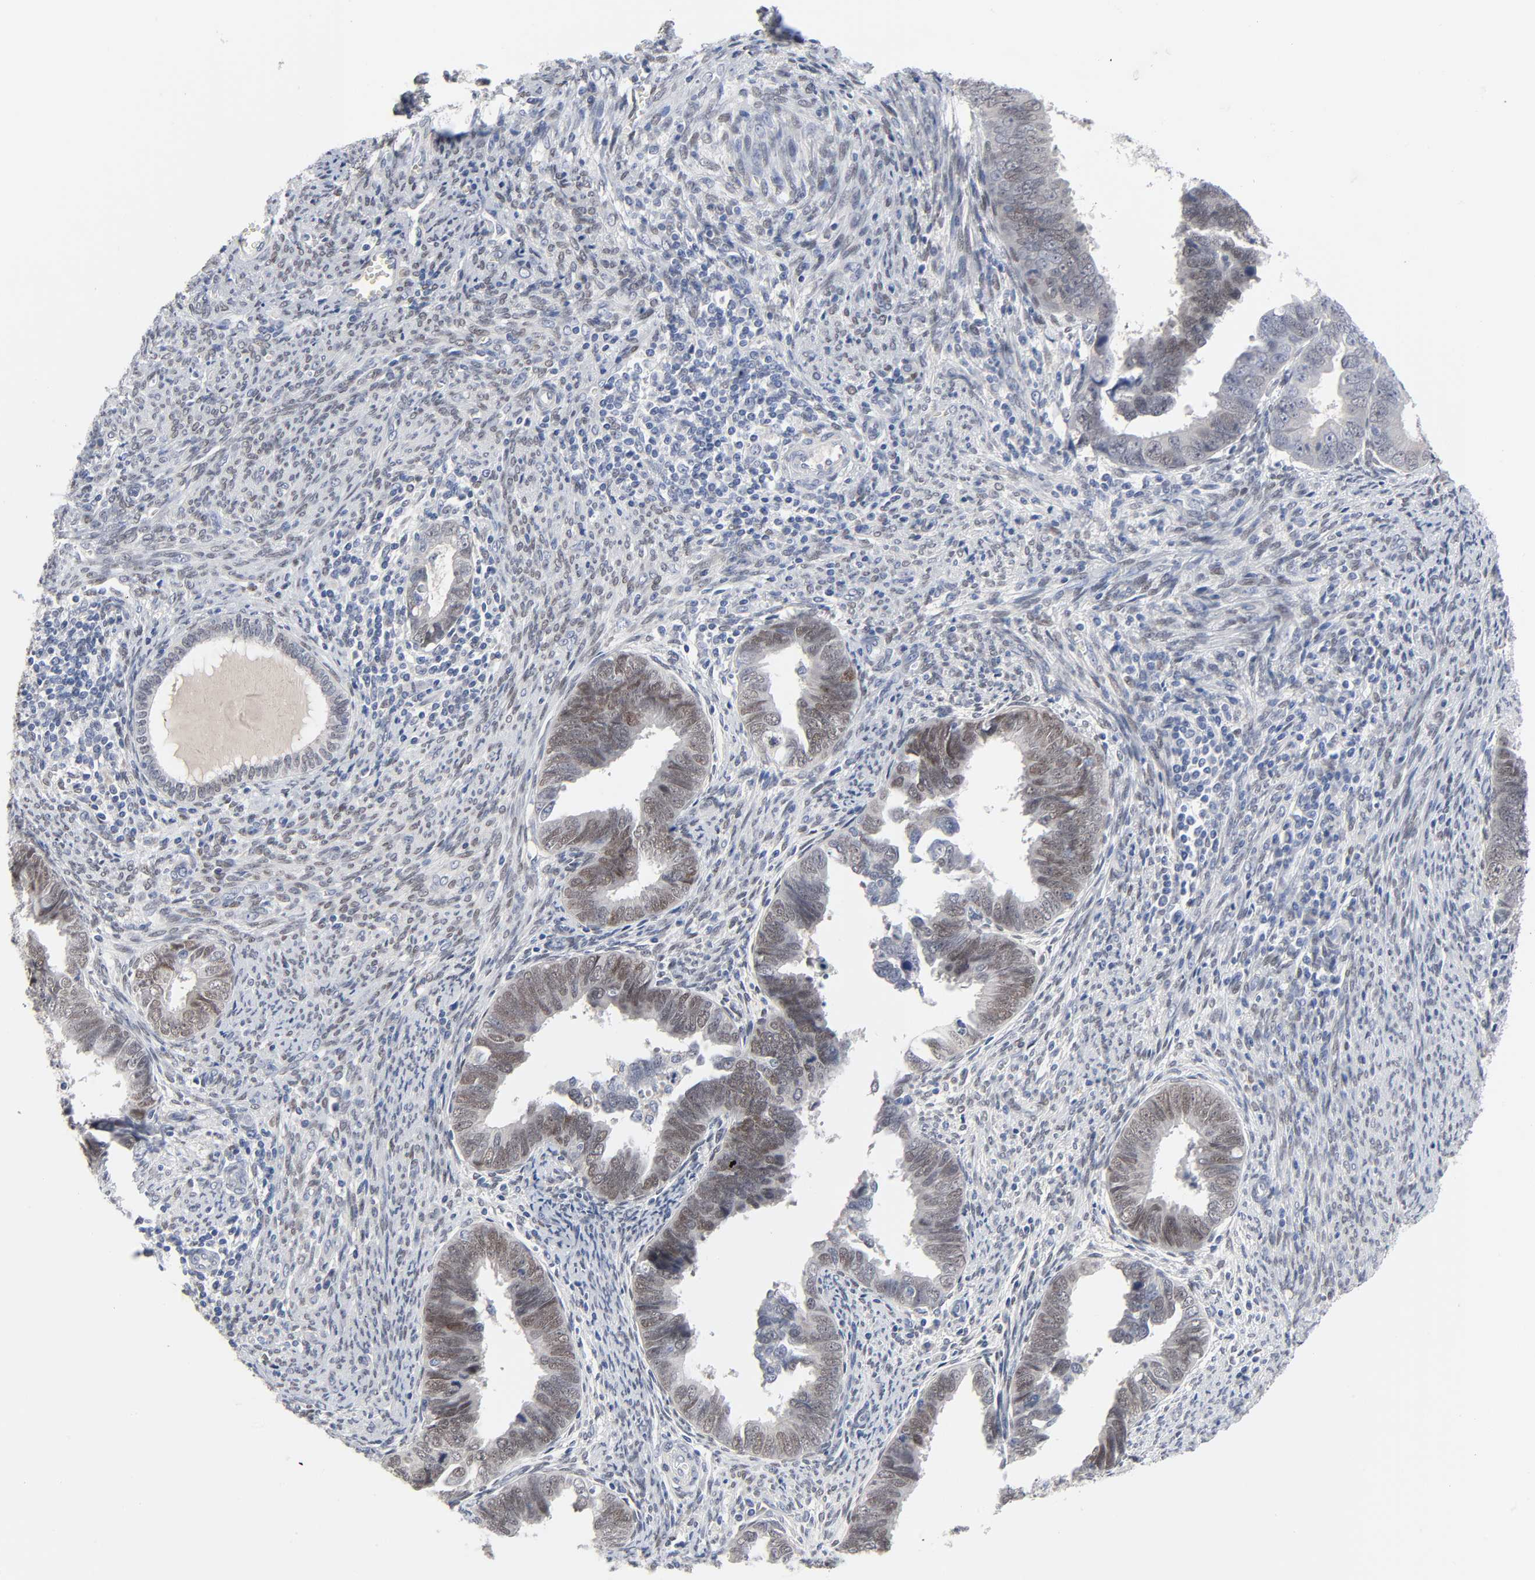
{"staining": {"intensity": "moderate", "quantity": ">75%", "location": "nuclear"}, "tissue": "endometrial cancer", "cell_type": "Tumor cells", "image_type": "cancer", "snomed": [{"axis": "morphology", "description": "Adenocarcinoma, NOS"}, {"axis": "topography", "description": "Endometrium"}], "caption": "Immunohistochemistry (IHC) staining of adenocarcinoma (endometrial), which reveals medium levels of moderate nuclear positivity in approximately >75% of tumor cells indicating moderate nuclear protein expression. The staining was performed using DAB (3,3'-diaminobenzidine) (brown) for protein detection and nuclei were counterstained in hematoxylin (blue).", "gene": "SALL2", "patient": {"sex": "female", "age": 75}}